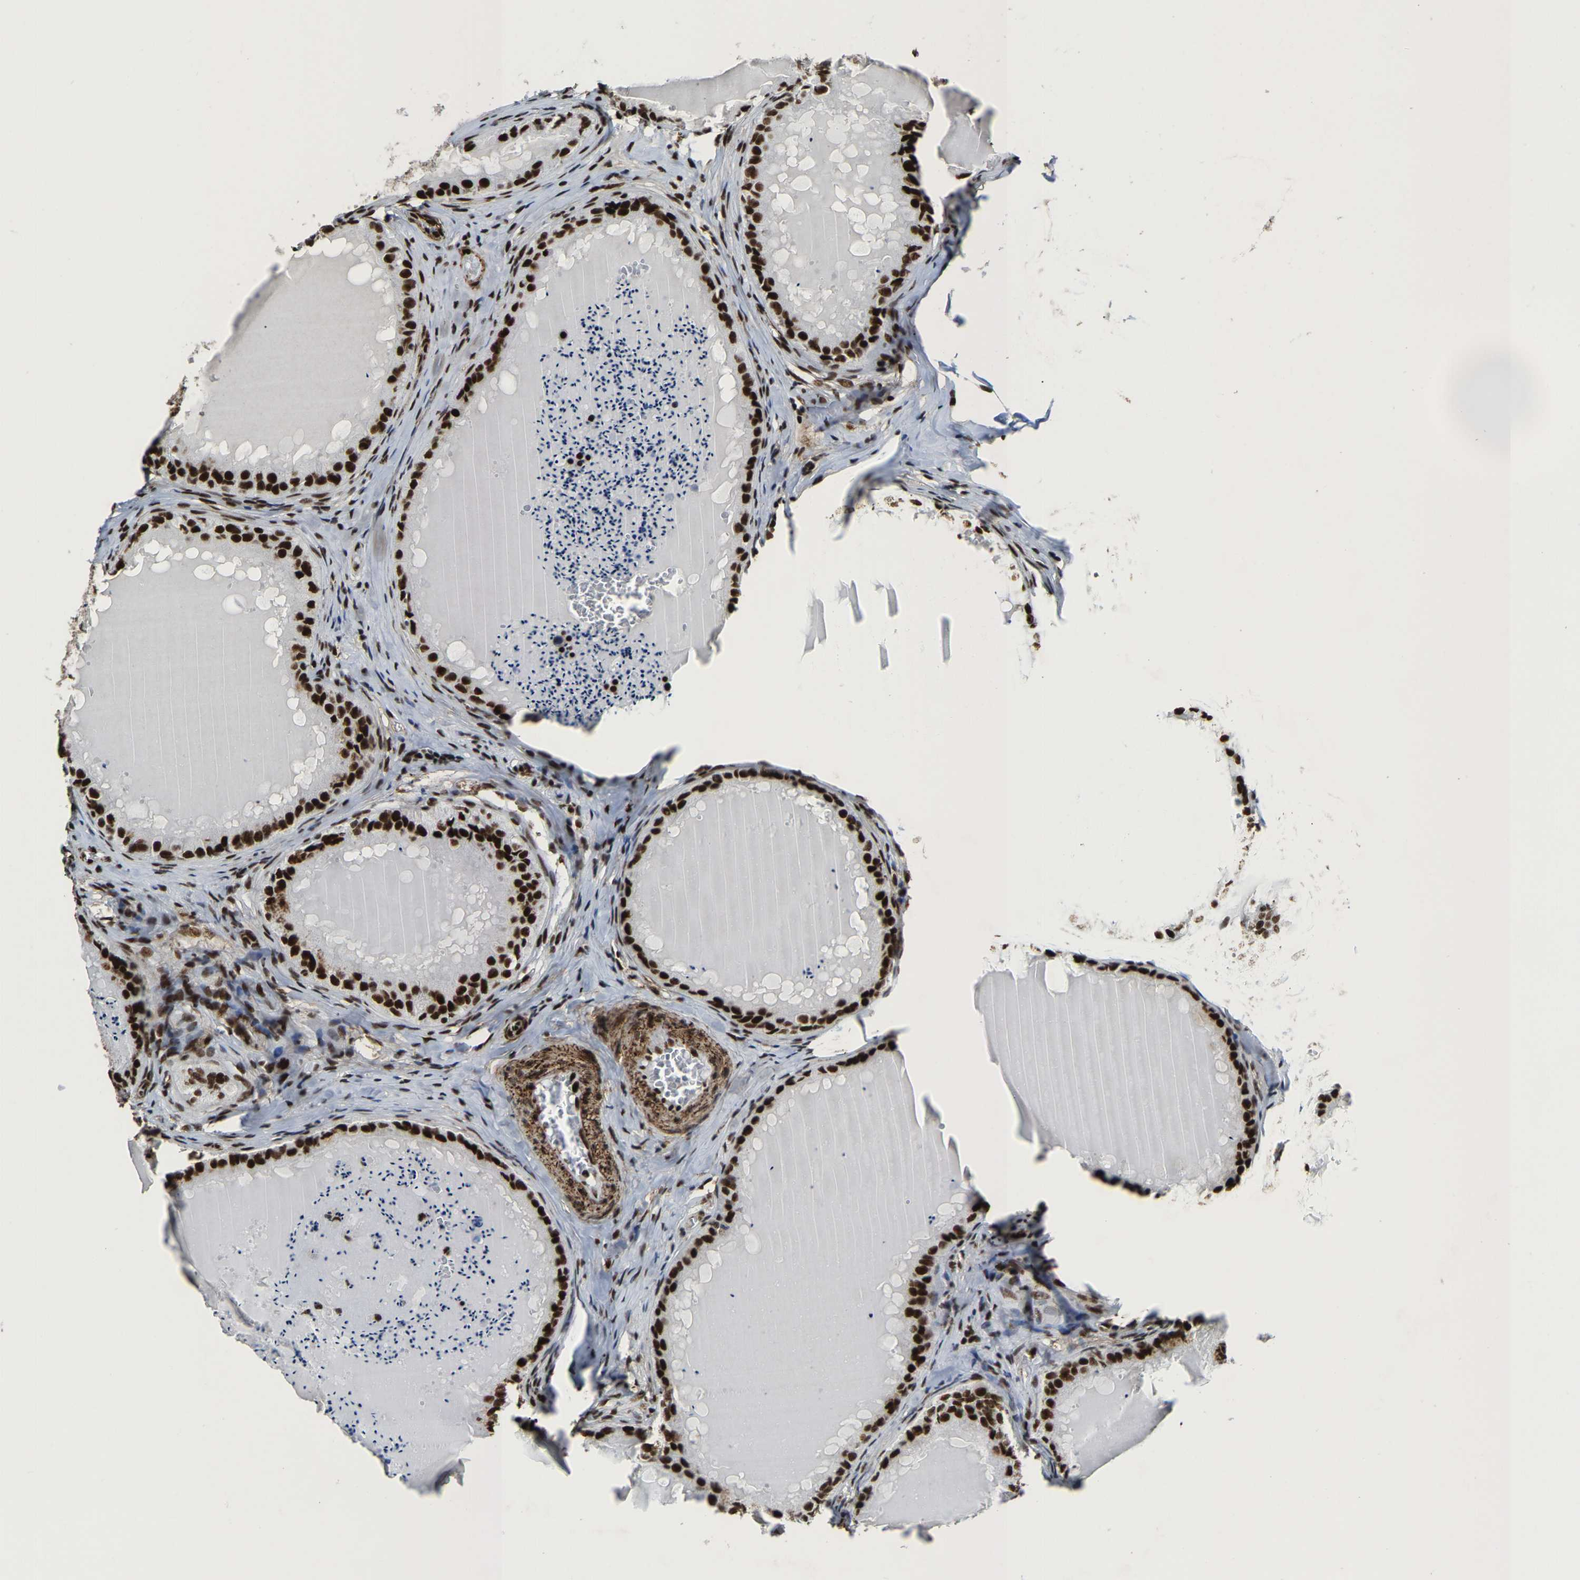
{"staining": {"intensity": "strong", "quantity": ">75%", "location": "nuclear"}, "tissue": "epididymis", "cell_type": "Glandular cells", "image_type": "normal", "snomed": [{"axis": "morphology", "description": "Normal tissue, NOS"}, {"axis": "topography", "description": "Epididymis"}], "caption": "IHC of normal epididymis exhibits high levels of strong nuclear expression in approximately >75% of glandular cells. The staining is performed using DAB brown chromogen to label protein expression. The nuclei are counter-stained blue using hematoxylin.", "gene": "DDX5", "patient": {"sex": "male", "age": 31}}